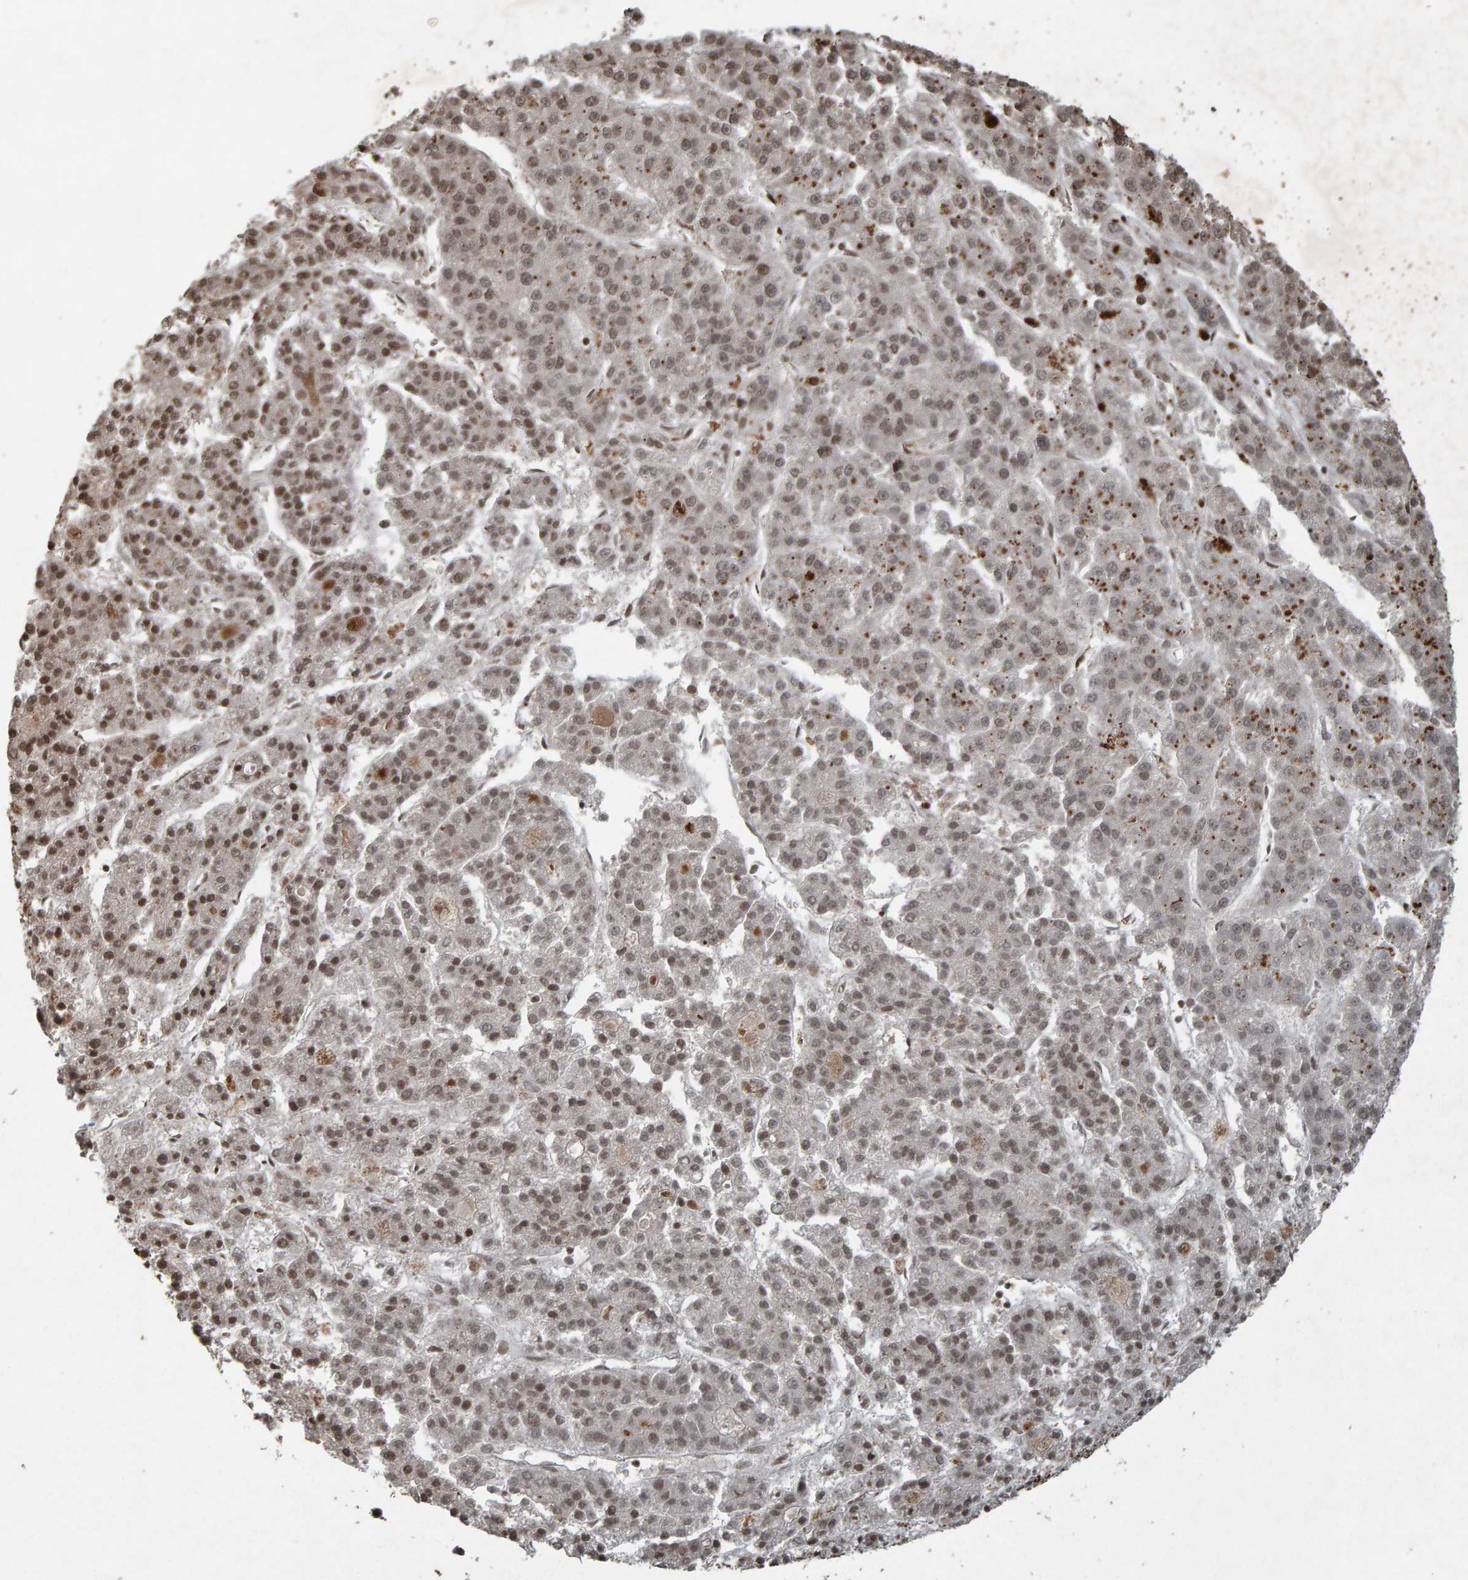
{"staining": {"intensity": "moderate", "quantity": "25%-75%", "location": "nuclear"}, "tissue": "liver cancer", "cell_type": "Tumor cells", "image_type": "cancer", "snomed": [{"axis": "morphology", "description": "Carcinoma, Hepatocellular, NOS"}, {"axis": "topography", "description": "Liver"}], "caption": "Human liver hepatocellular carcinoma stained with a brown dye demonstrates moderate nuclear positive positivity in approximately 25%-75% of tumor cells.", "gene": "H2AZ1", "patient": {"sex": "male", "age": 70}}